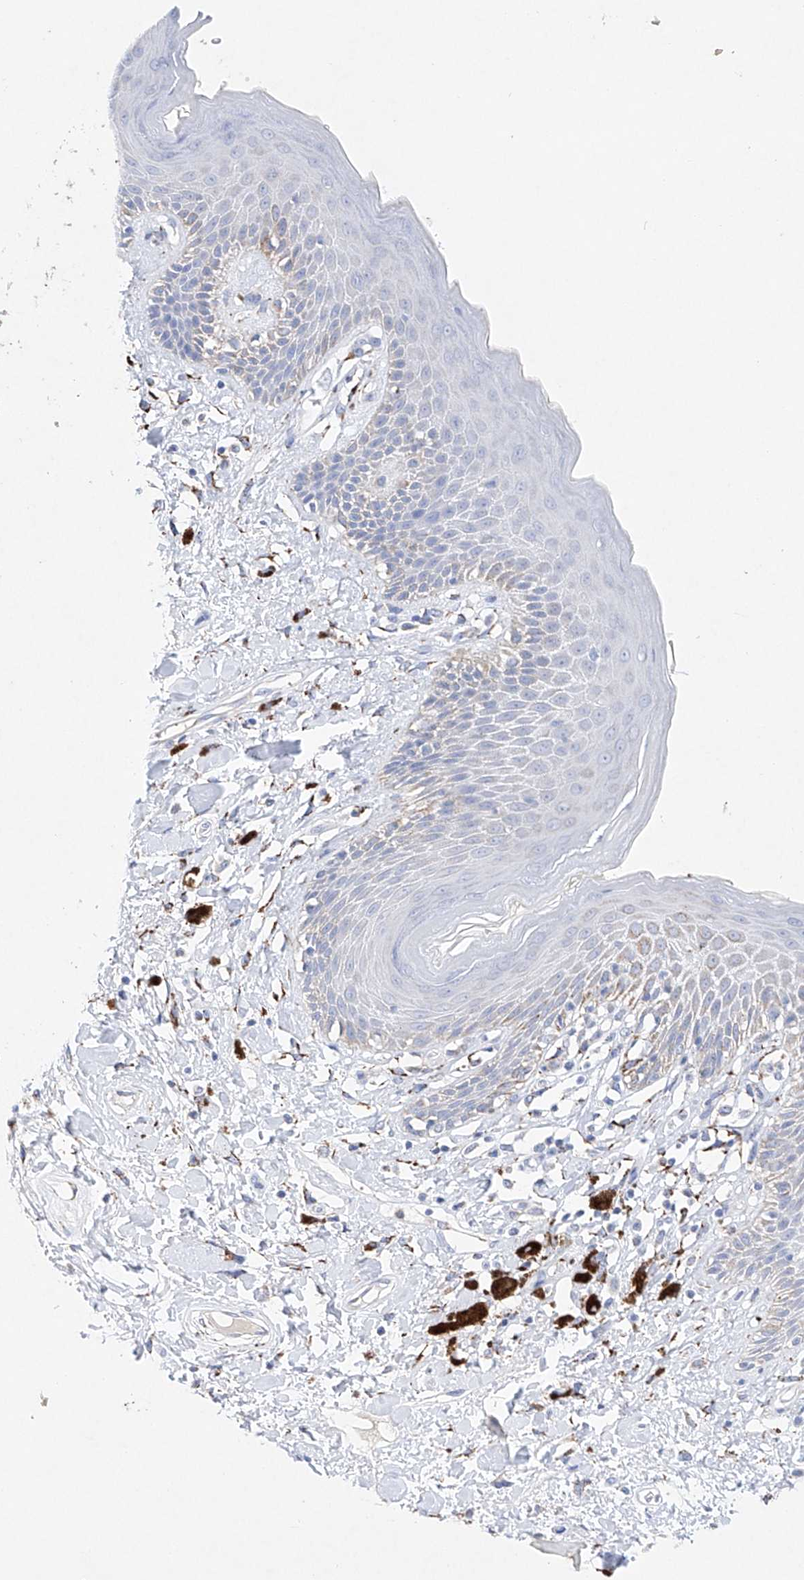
{"staining": {"intensity": "moderate", "quantity": "<25%", "location": "cytoplasmic/membranous"}, "tissue": "skin", "cell_type": "Epidermal cells", "image_type": "normal", "snomed": [{"axis": "morphology", "description": "Normal tissue, NOS"}, {"axis": "topography", "description": "Anal"}], "caption": "Protein analysis of unremarkable skin demonstrates moderate cytoplasmic/membranous expression in about <25% of epidermal cells.", "gene": "NRROS", "patient": {"sex": "female", "age": 78}}